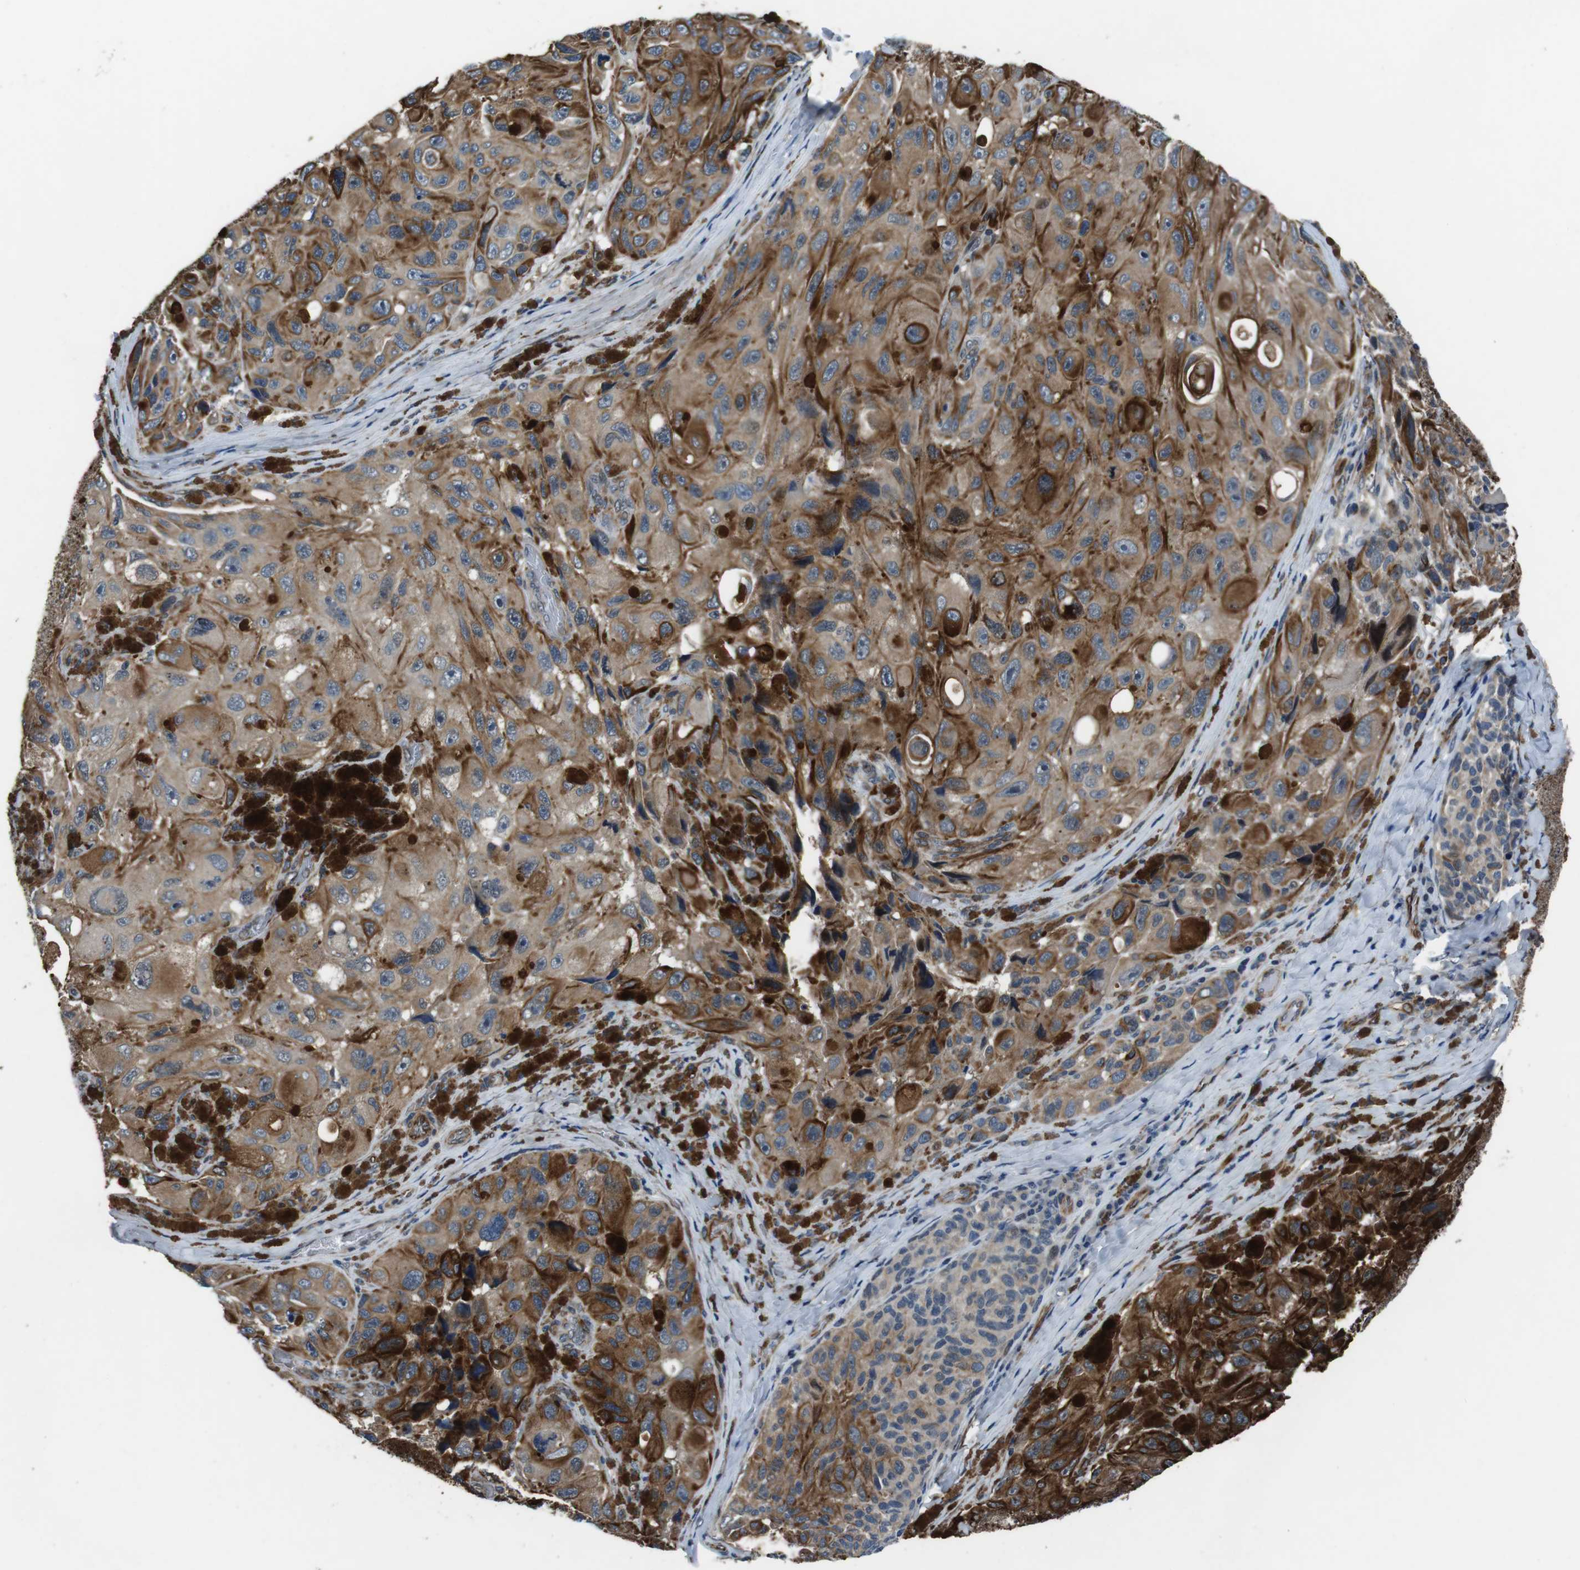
{"staining": {"intensity": "moderate", "quantity": ">75%", "location": "cytoplasmic/membranous"}, "tissue": "melanoma", "cell_type": "Tumor cells", "image_type": "cancer", "snomed": [{"axis": "morphology", "description": "Malignant melanoma, NOS"}, {"axis": "topography", "description": "Skin"}], "caption": "A photomicrograph showing moderate cytoplasmic/membranous expression in about >75% of tumor cells in malignant melanoma, as visualized by brown immunohistochemical staining.", "gene": "LRRC49", "patient": {"sex": "female", "age": 73}}